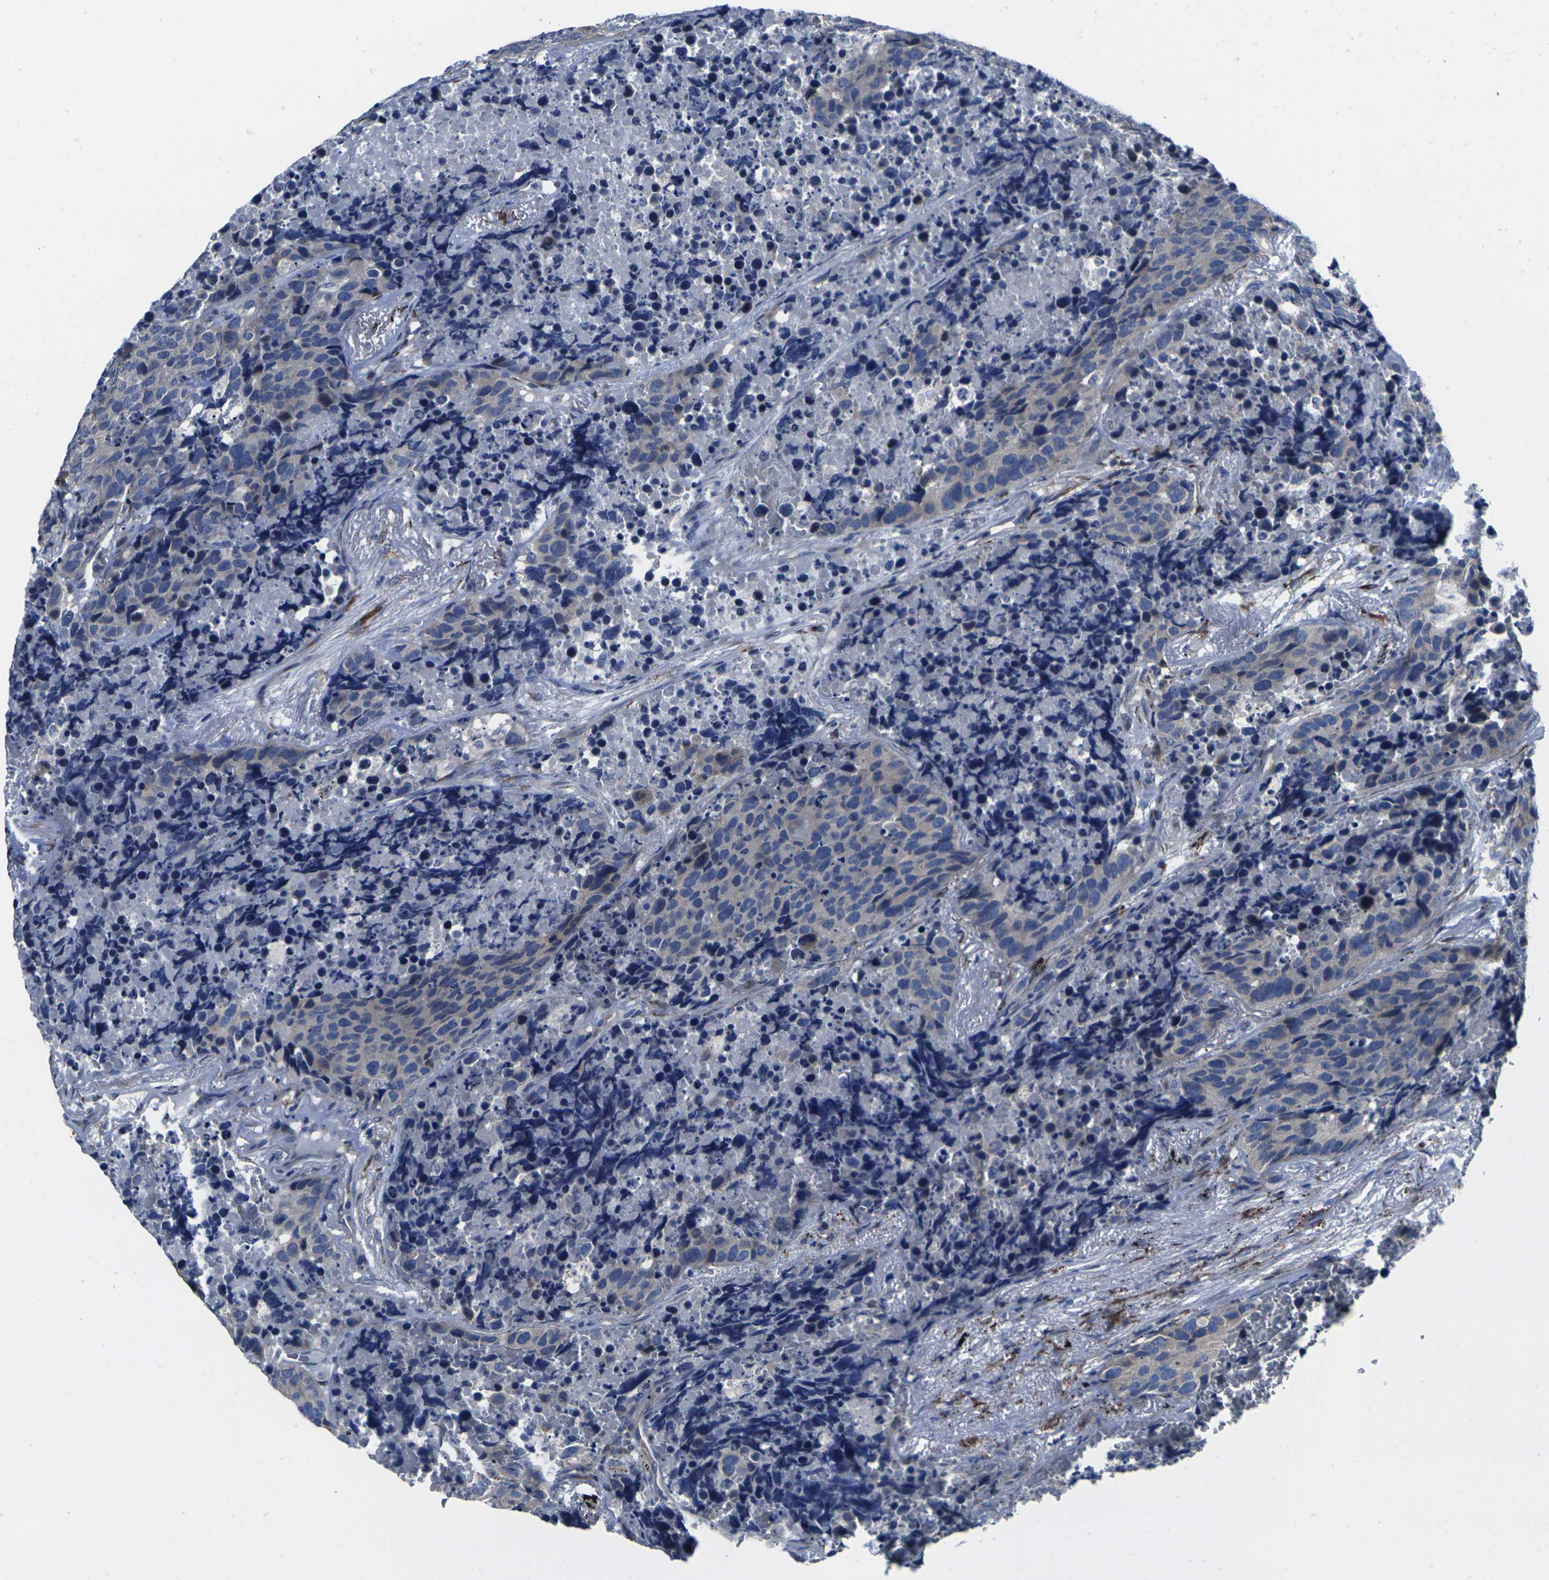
{"staining": {"intensity": "negative", "quantity": "none", "location": "none"}, "tissue": "carcinoid", "cell_type": "Tumor cells", "image_type": "cancer", "snomed": [{"axis": "morphology", "description": "Carcinoid, malignant, NOS"}, {"axis": "topography", "description": "Lung"}], "caption": "Tumor cells are negative for brown protein staining in carcinoid (malignant).", "gene": "CYP2C8", "patient": {"sex": "male", "age": 60}}